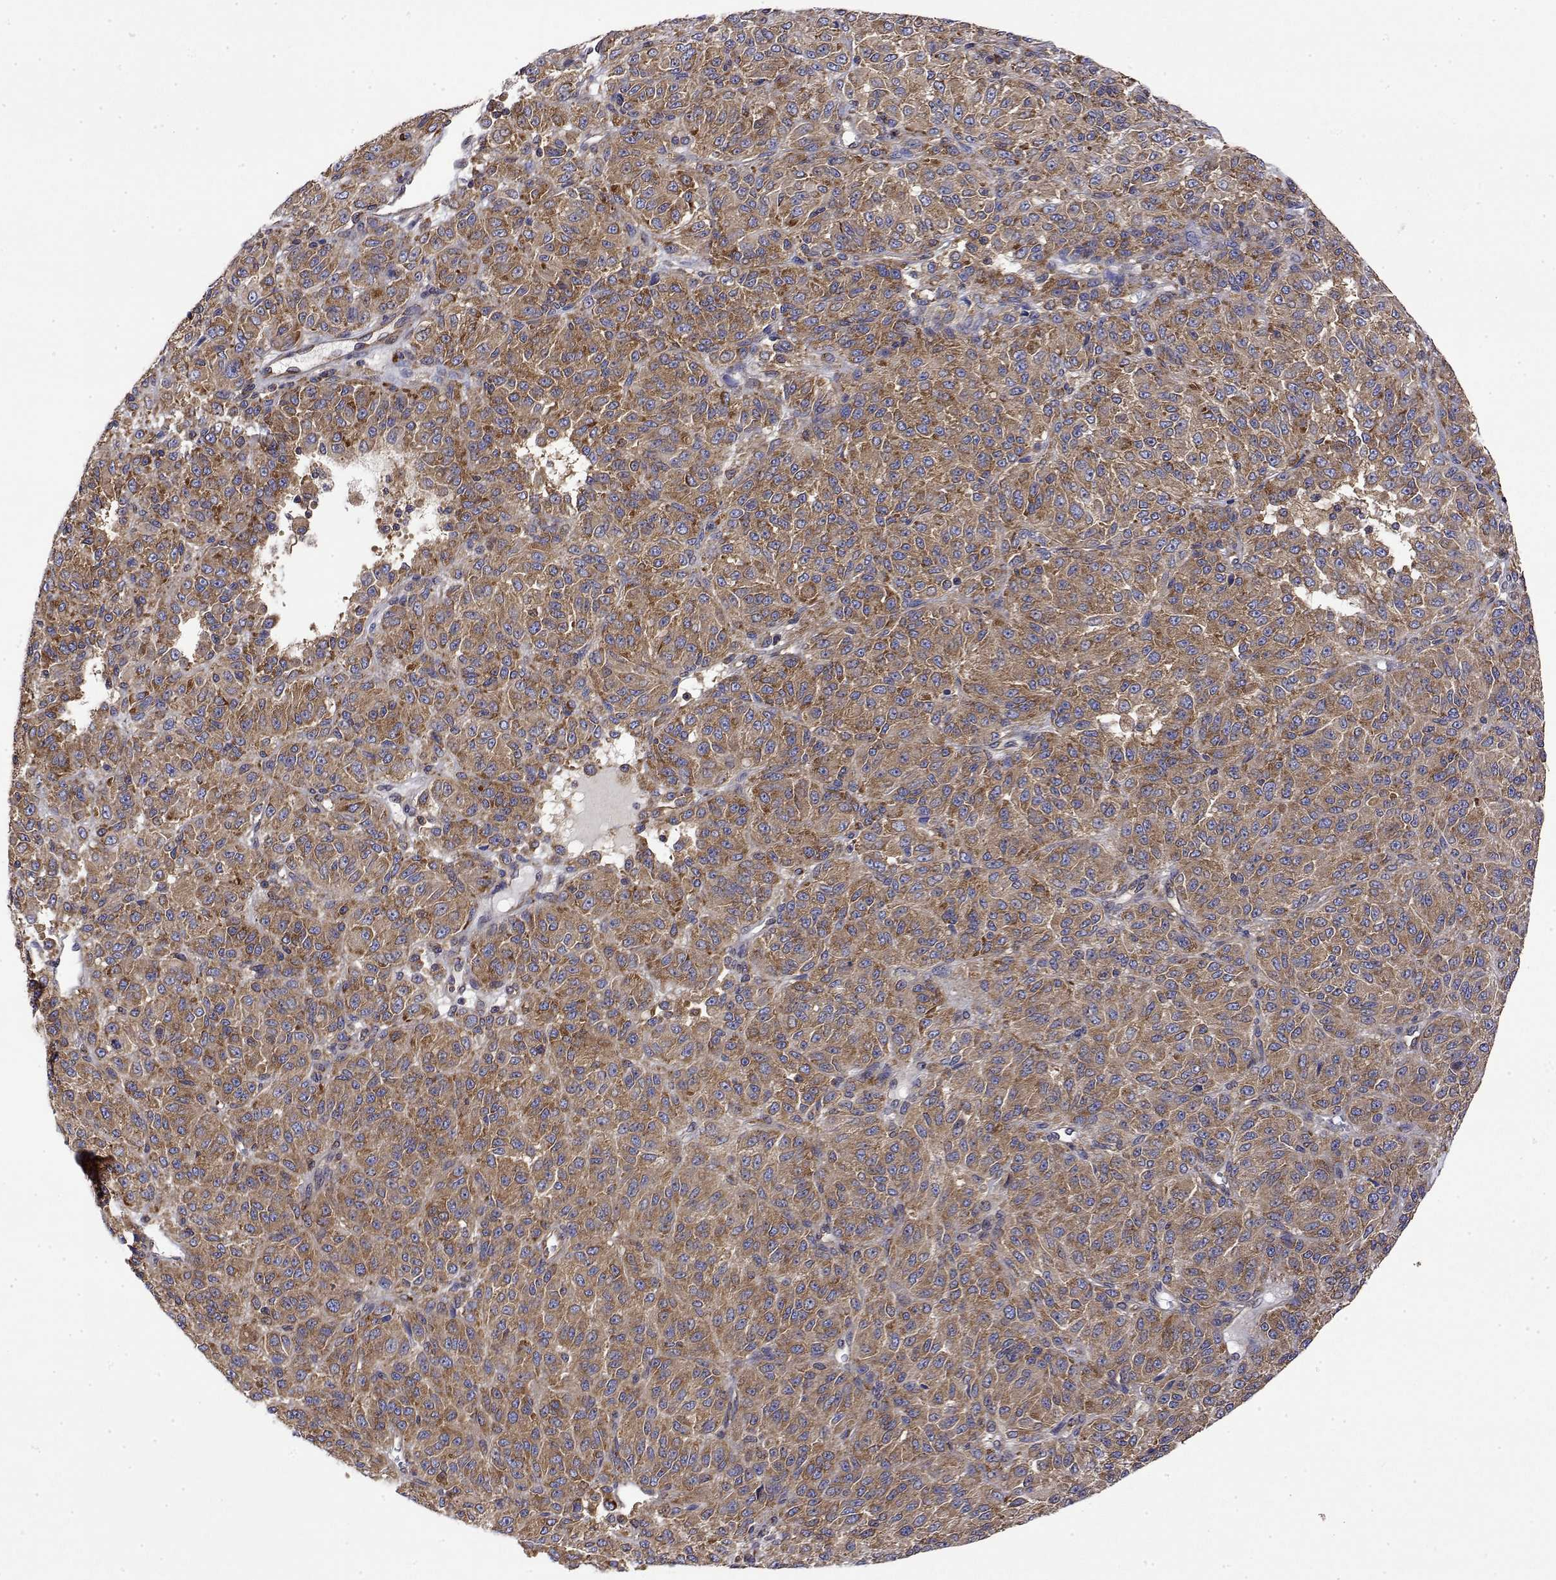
{"staining": {"intensity": "moderate", "quantity": ">75%", "location": "cytoplasmic/membranous"}, "tissue": "melanoma", "cell_type": "Tumor cells", "image_type": "cancer", "snomed": [{"axis": "morphology", "description": "Malignant melanoma, Metastatic site"}, {"axis": "topography", "description": "Brain"}], "caption": "Immunohistochemical staining of melanoma demonstrates moderate cytoplasmic/membranous protein staining in about >75% of tumor cells.", "gene": "EEF1G", "patient": {"sex": "female", "age": 56}}